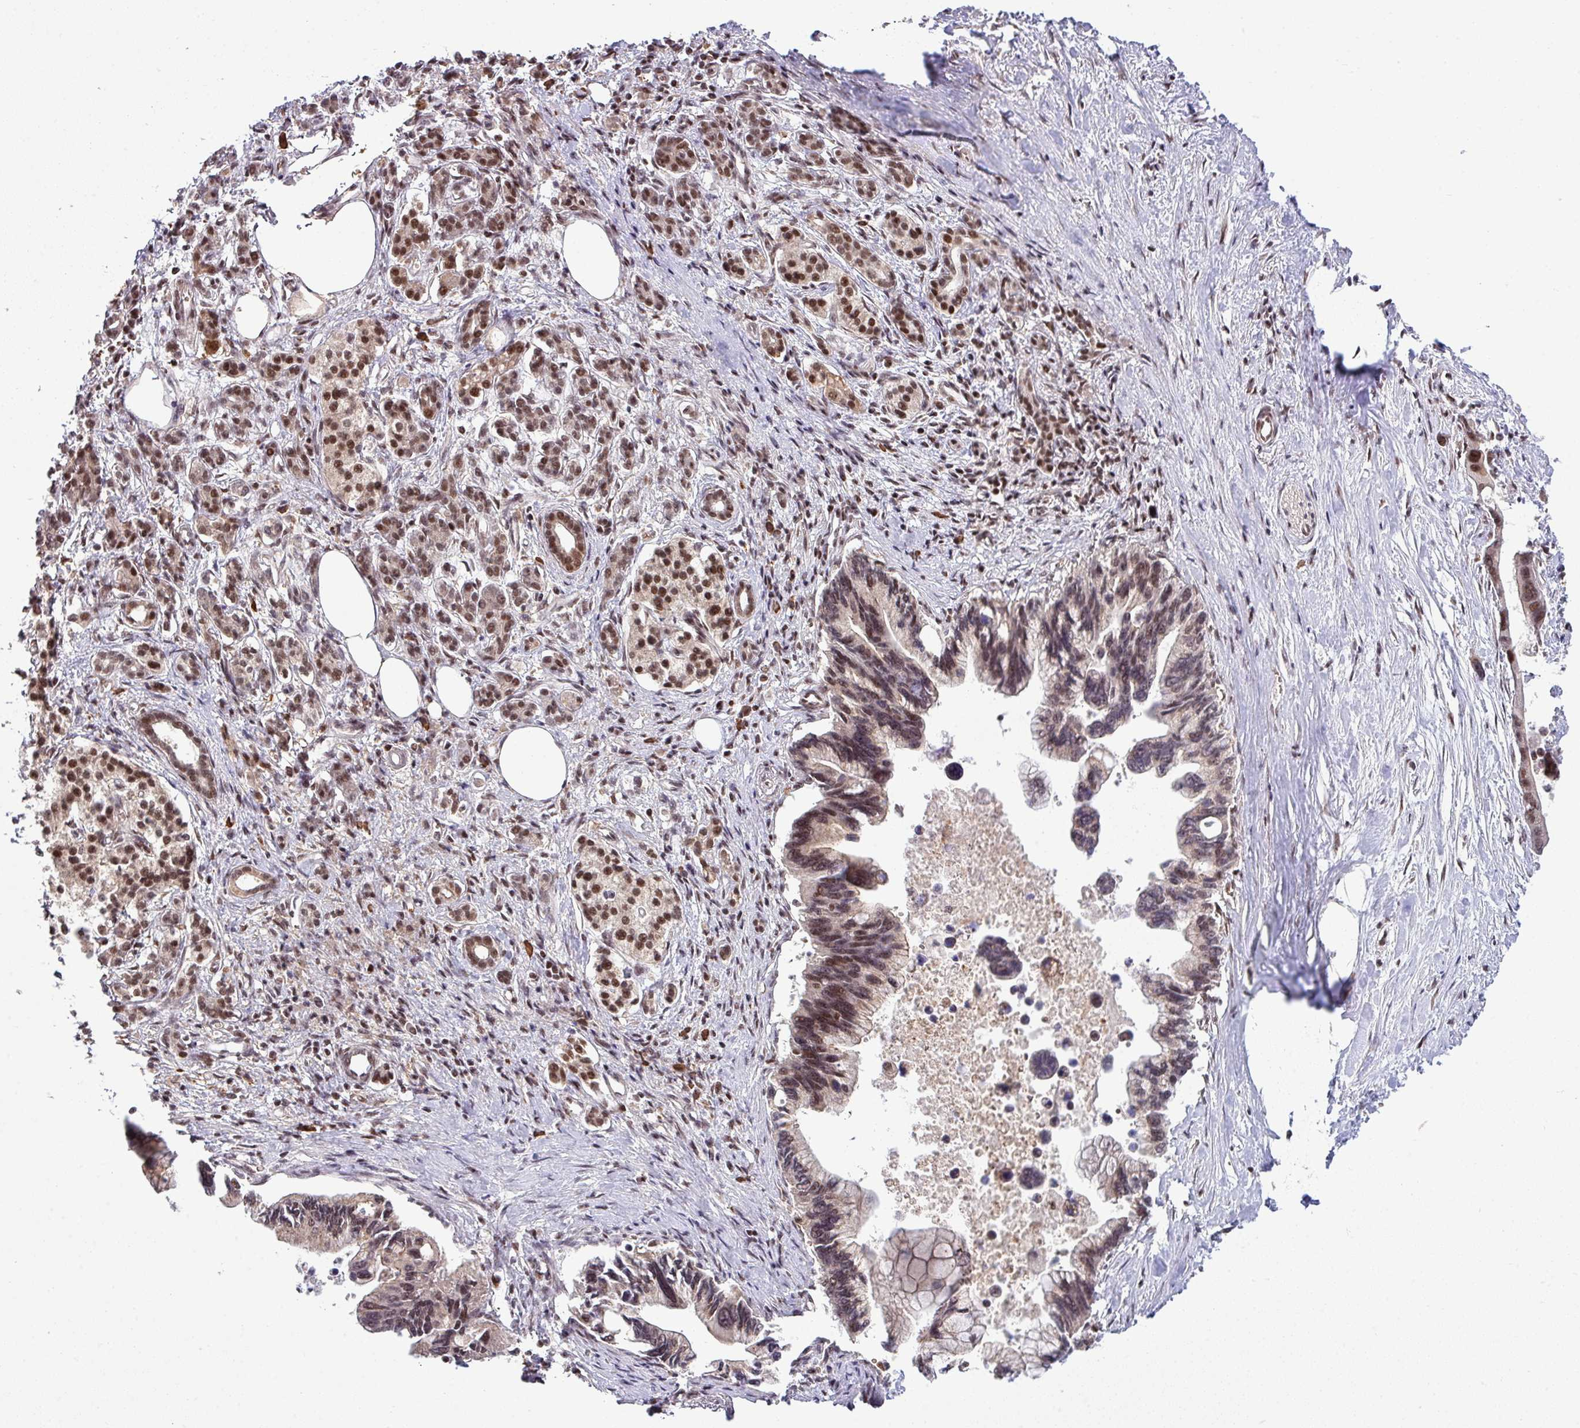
{"staining": {"intensity": "moderate", "quantity": ">75%", "location": "nuclear"}, "tissue": "pancreatic cancer", "cell_type": "Tumor cells", "image_type": "cancer", "snomed": [{"axis": "morphology", "description": "Adenocarcinoma, NOS"}, {"axis": "topography", "description": "Pancreas"}], "caption": "Pancreatic cancer (adenocarcinoma) was stained to show a protein in brown. There is medium levels of moderate nuclear staining in about >75% of tumor cells.", "gene": "PHF23", "patient": {"sex": "female", "age": 83}}